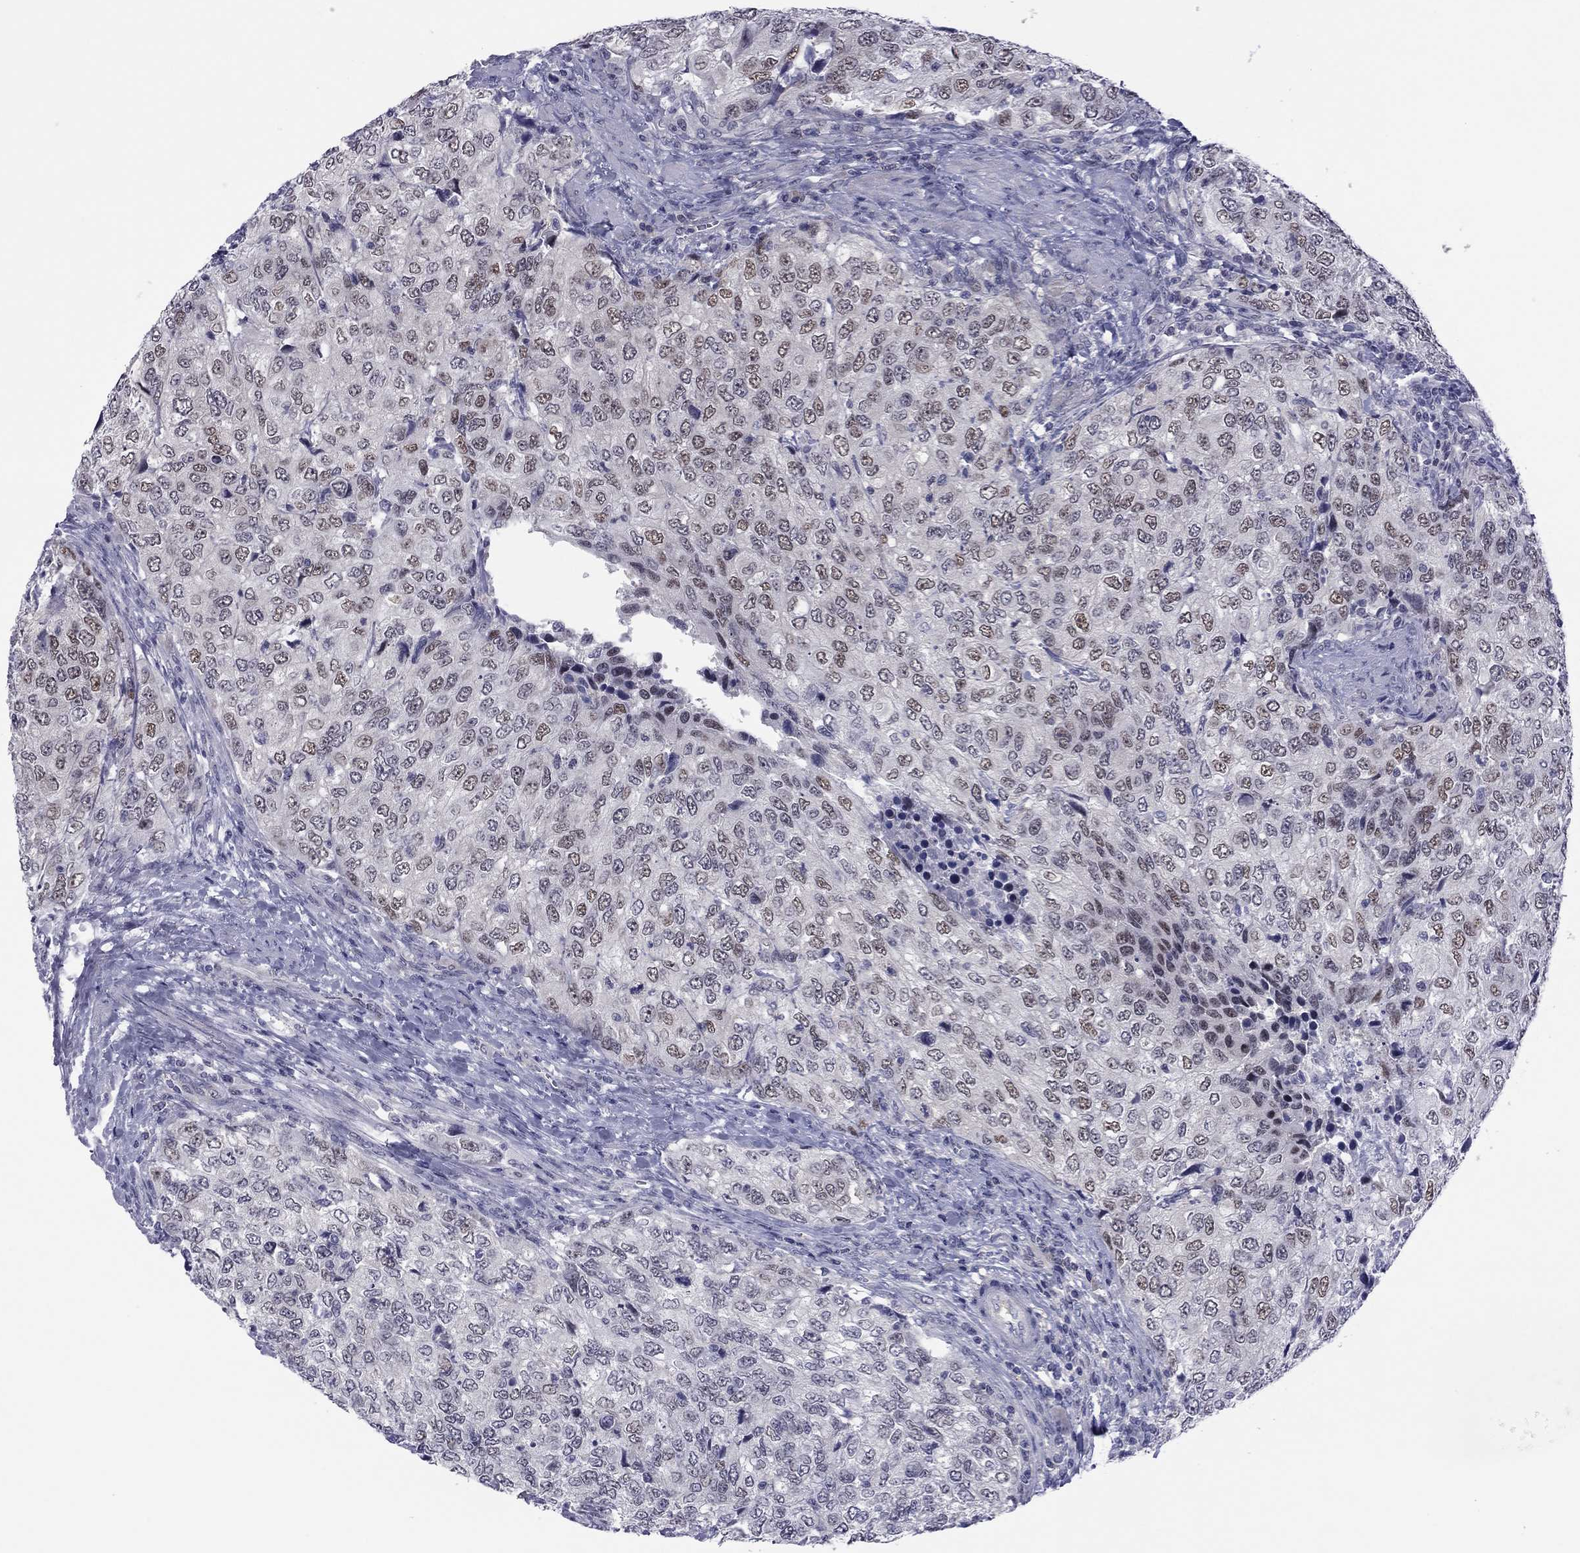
{"staining": {"intensity": "moderate", "quantity": "25%-75%", "location": "nuclear"}, "tissue": "urothelial cancer", "cell_type": "Tumor cells", "image_type": "cancer", "snomed": [{"axis": "morphology", "description": "Urothelial carcinoma, High grade"}, {"axis": "topography", "description": "Urinary bladder"}], "caption": "The immunohistochemical stain shows moderate nuclear positivity in tumor cells of urothelial cancer tissue. Nuclei are stained in blue.", "gene": "POU5F2", "patient": {"sex": "female", "age": 78}}